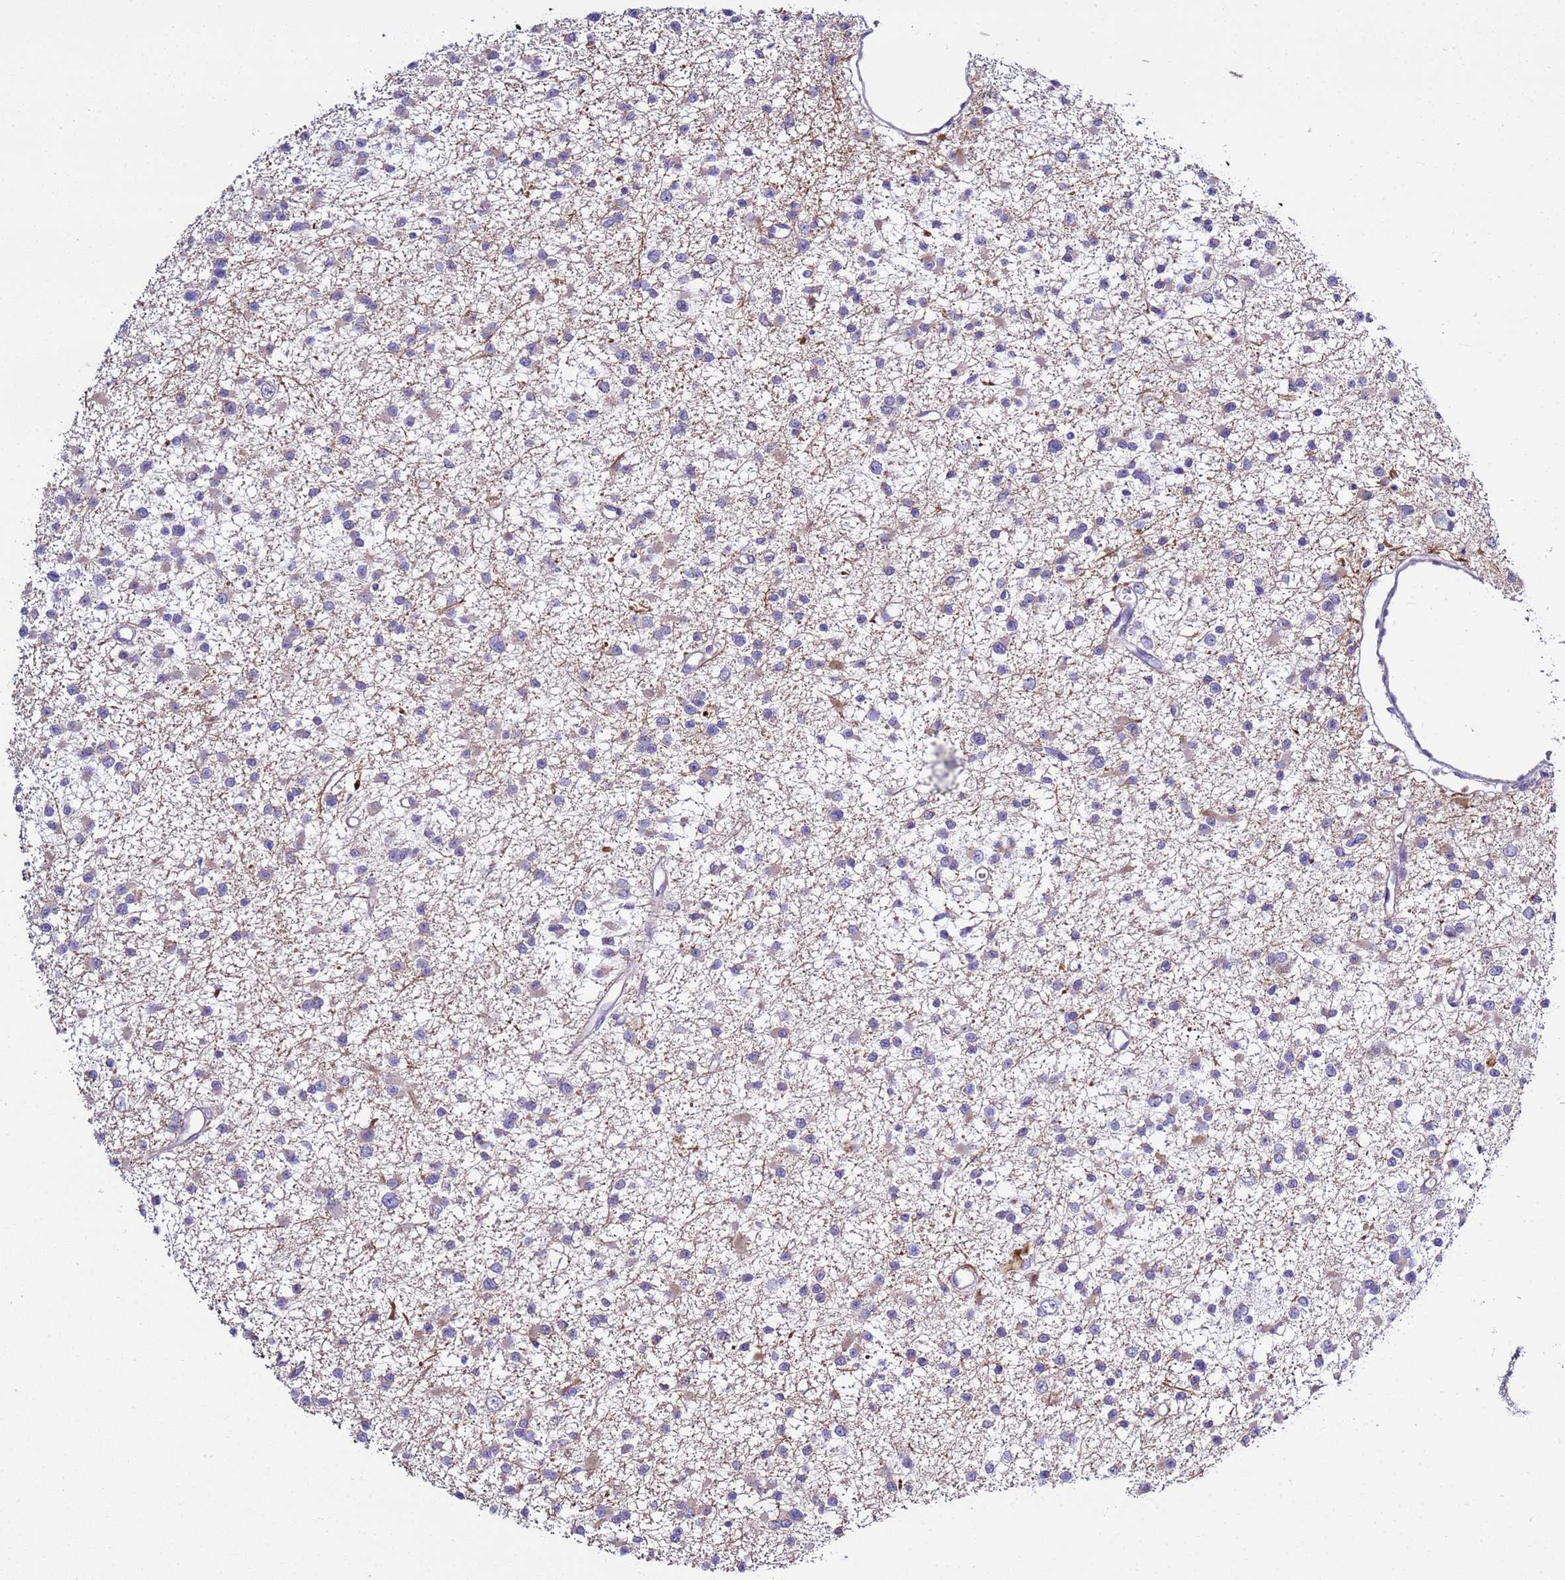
{"staining": {"intensity": "negative", "quantity": "none", "location": "none"}, "tissue": "glioma", "cell_type": "Tumor cells", "image_type": "cancer", "snomed": [{"axis": "morphology", "description": "Glioma, malignant, Low grade"}, {"axis": "topography", "description": "Brain"}], "caption": "There is no significant staining in tumor cells of glioma.", "gene": "RABL2B", "patient": {"sex": "female", "age": 22}}